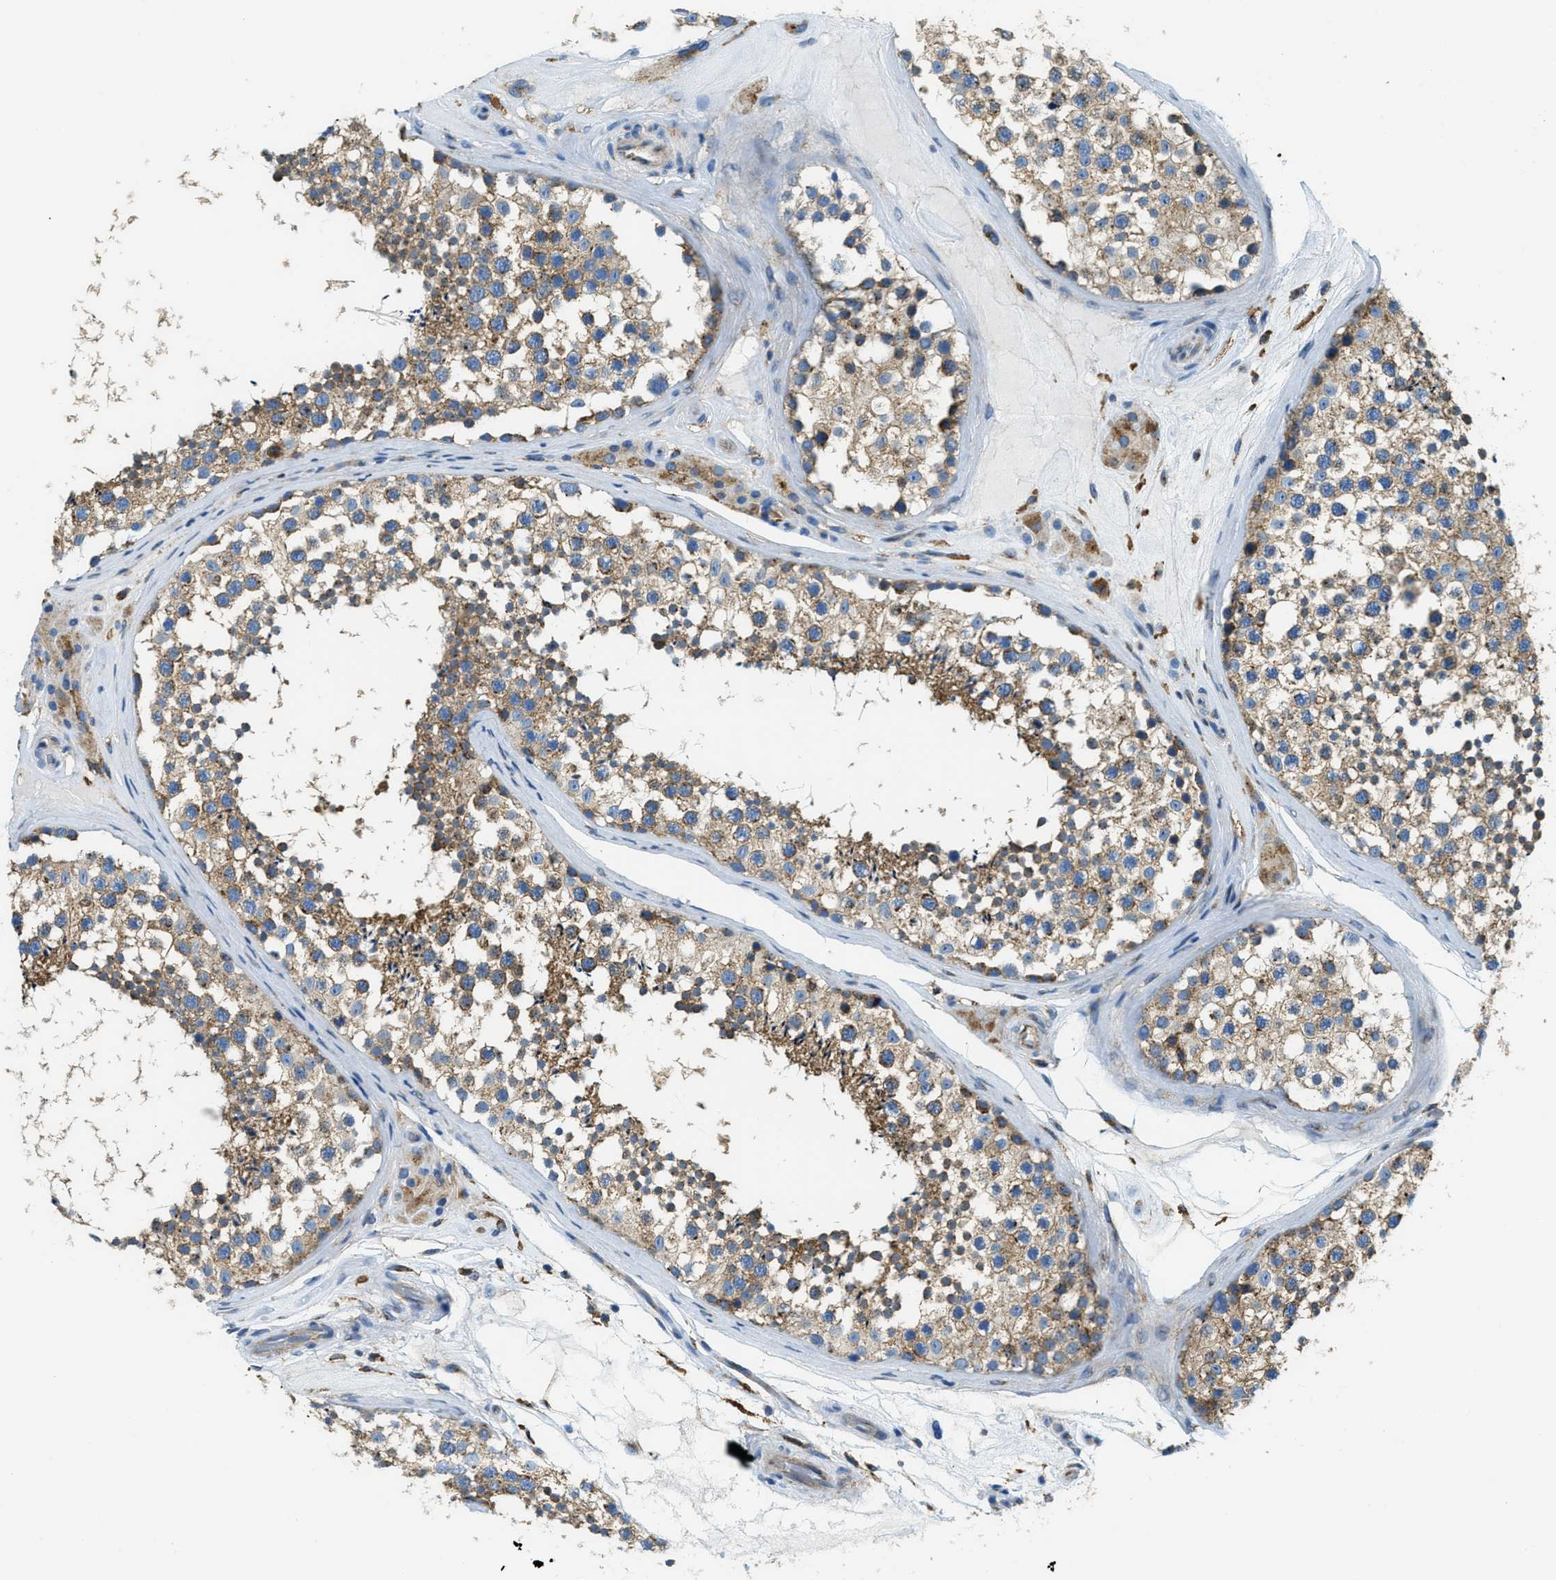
{"staining": {"intensity": "moderate", "quantity": ">75%", "location": "cytoplasmic/membranous"}, "tissue": "testis", "cell_type": "Cells in seminiferous ducts", "image_type": "normal", "snomed": [{"axis": "morphology", "description": "Normal tissue, NOS"}, {"axis": "topography", "description": "Testis"}], "caption": "Testis stained with a brown dye exhibits moderate cytoplasmic/membranous positive staining in about >75% of cells in seminiferous ducts.", "gene": "AP2B1", "patient": {"sex": "male", "age": 46}}